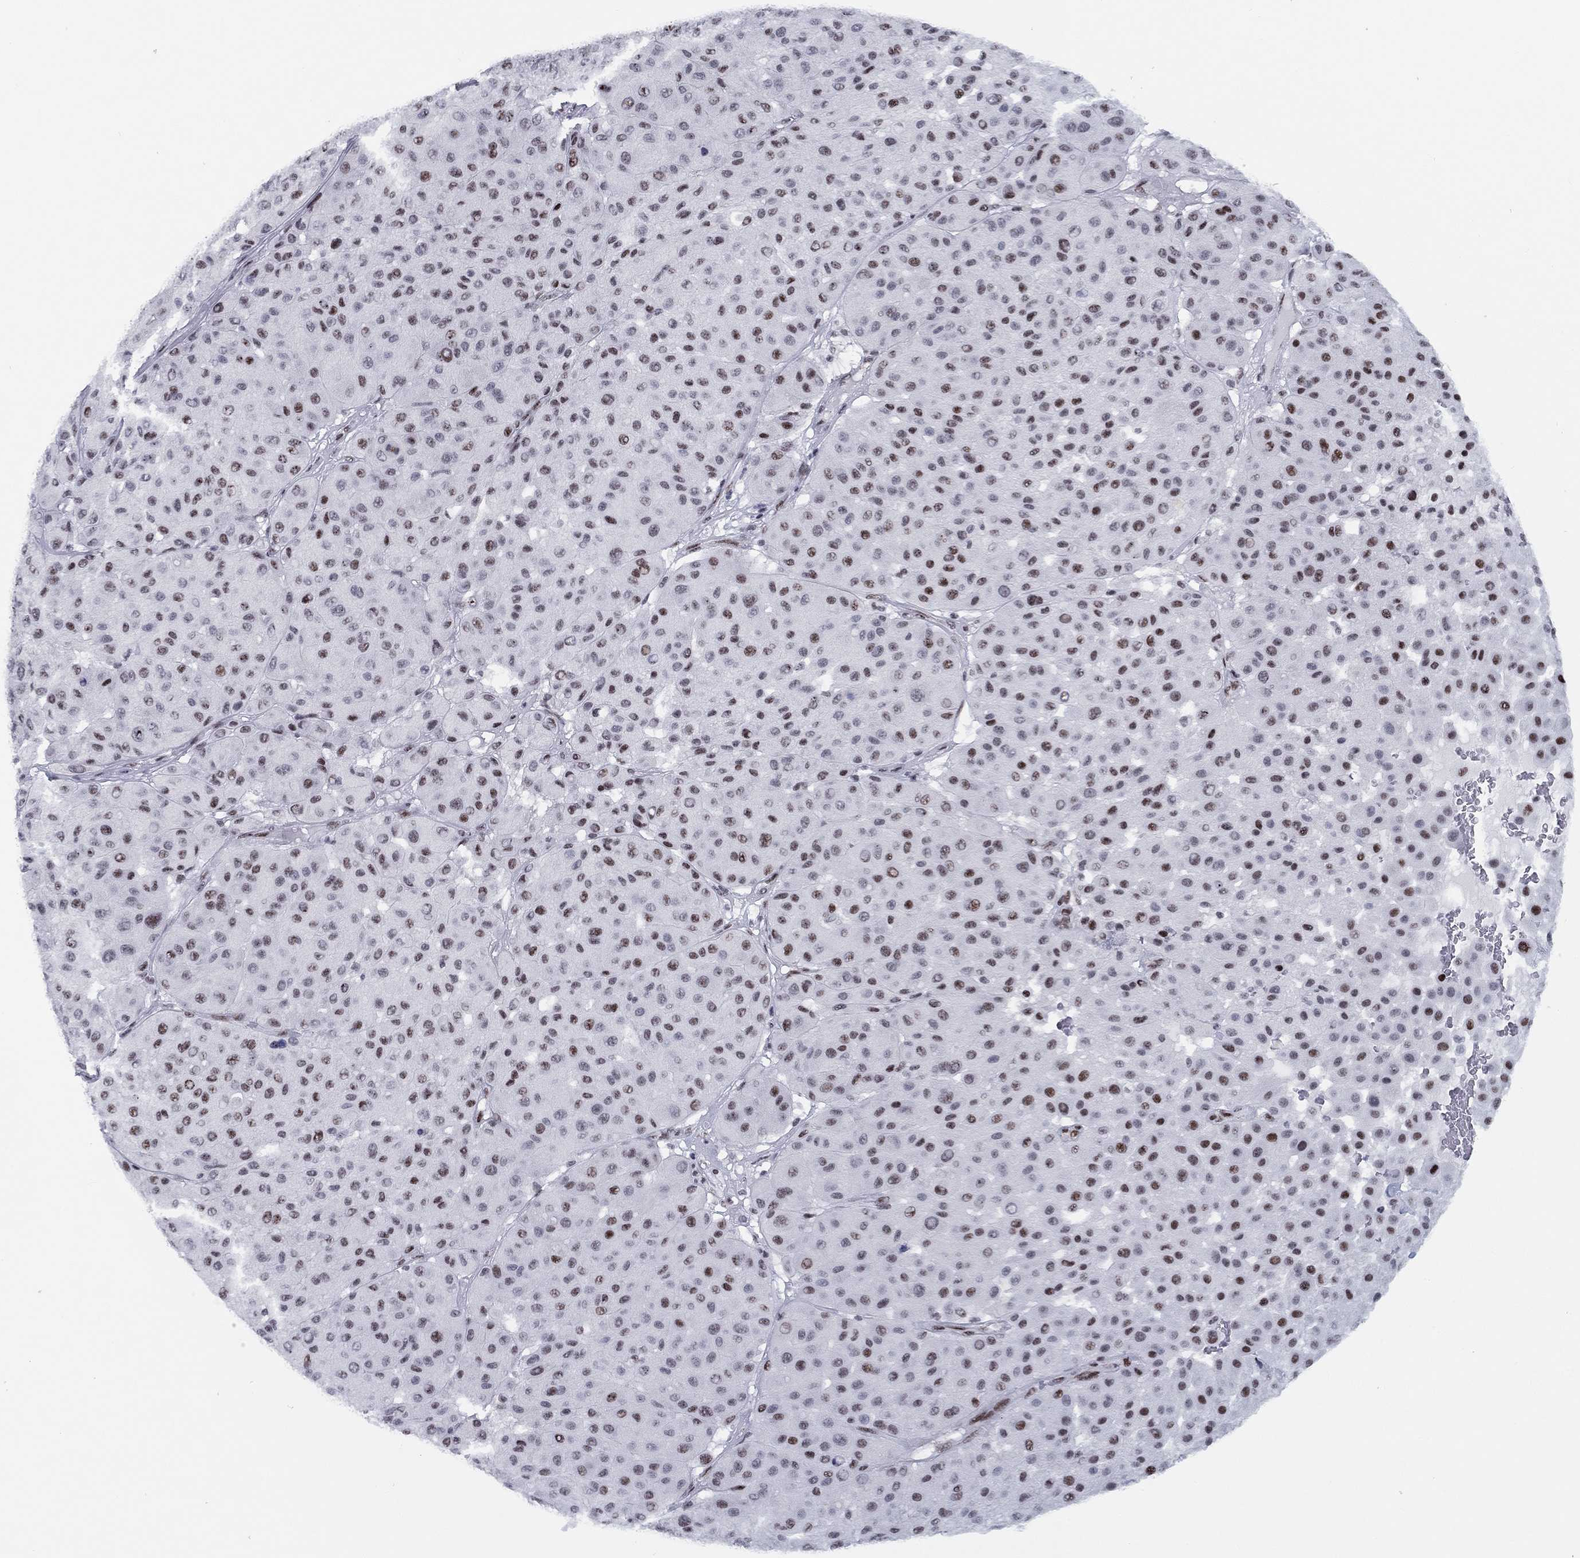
{"staining": {"intensity": "strong", "quantity": "25%-75%", "location": "nuclear"}, "tissue": "melanoma", "cell_type": "Tumor cells", "image_type": "cancer", "snomed": [{"axis": "morphology", "description": "Malignant melanoma, Metastatic site"}, {"axis": "topography", "description": "Smooth muscle"}], "caption": "Protein expression analysis of malignant melanoma (metastatic site) shows strong nuclear expression in about 25%-75% of tumor cells.", "gene": "CYB561D2", "patient": {"sex": "male", "age": 41}}